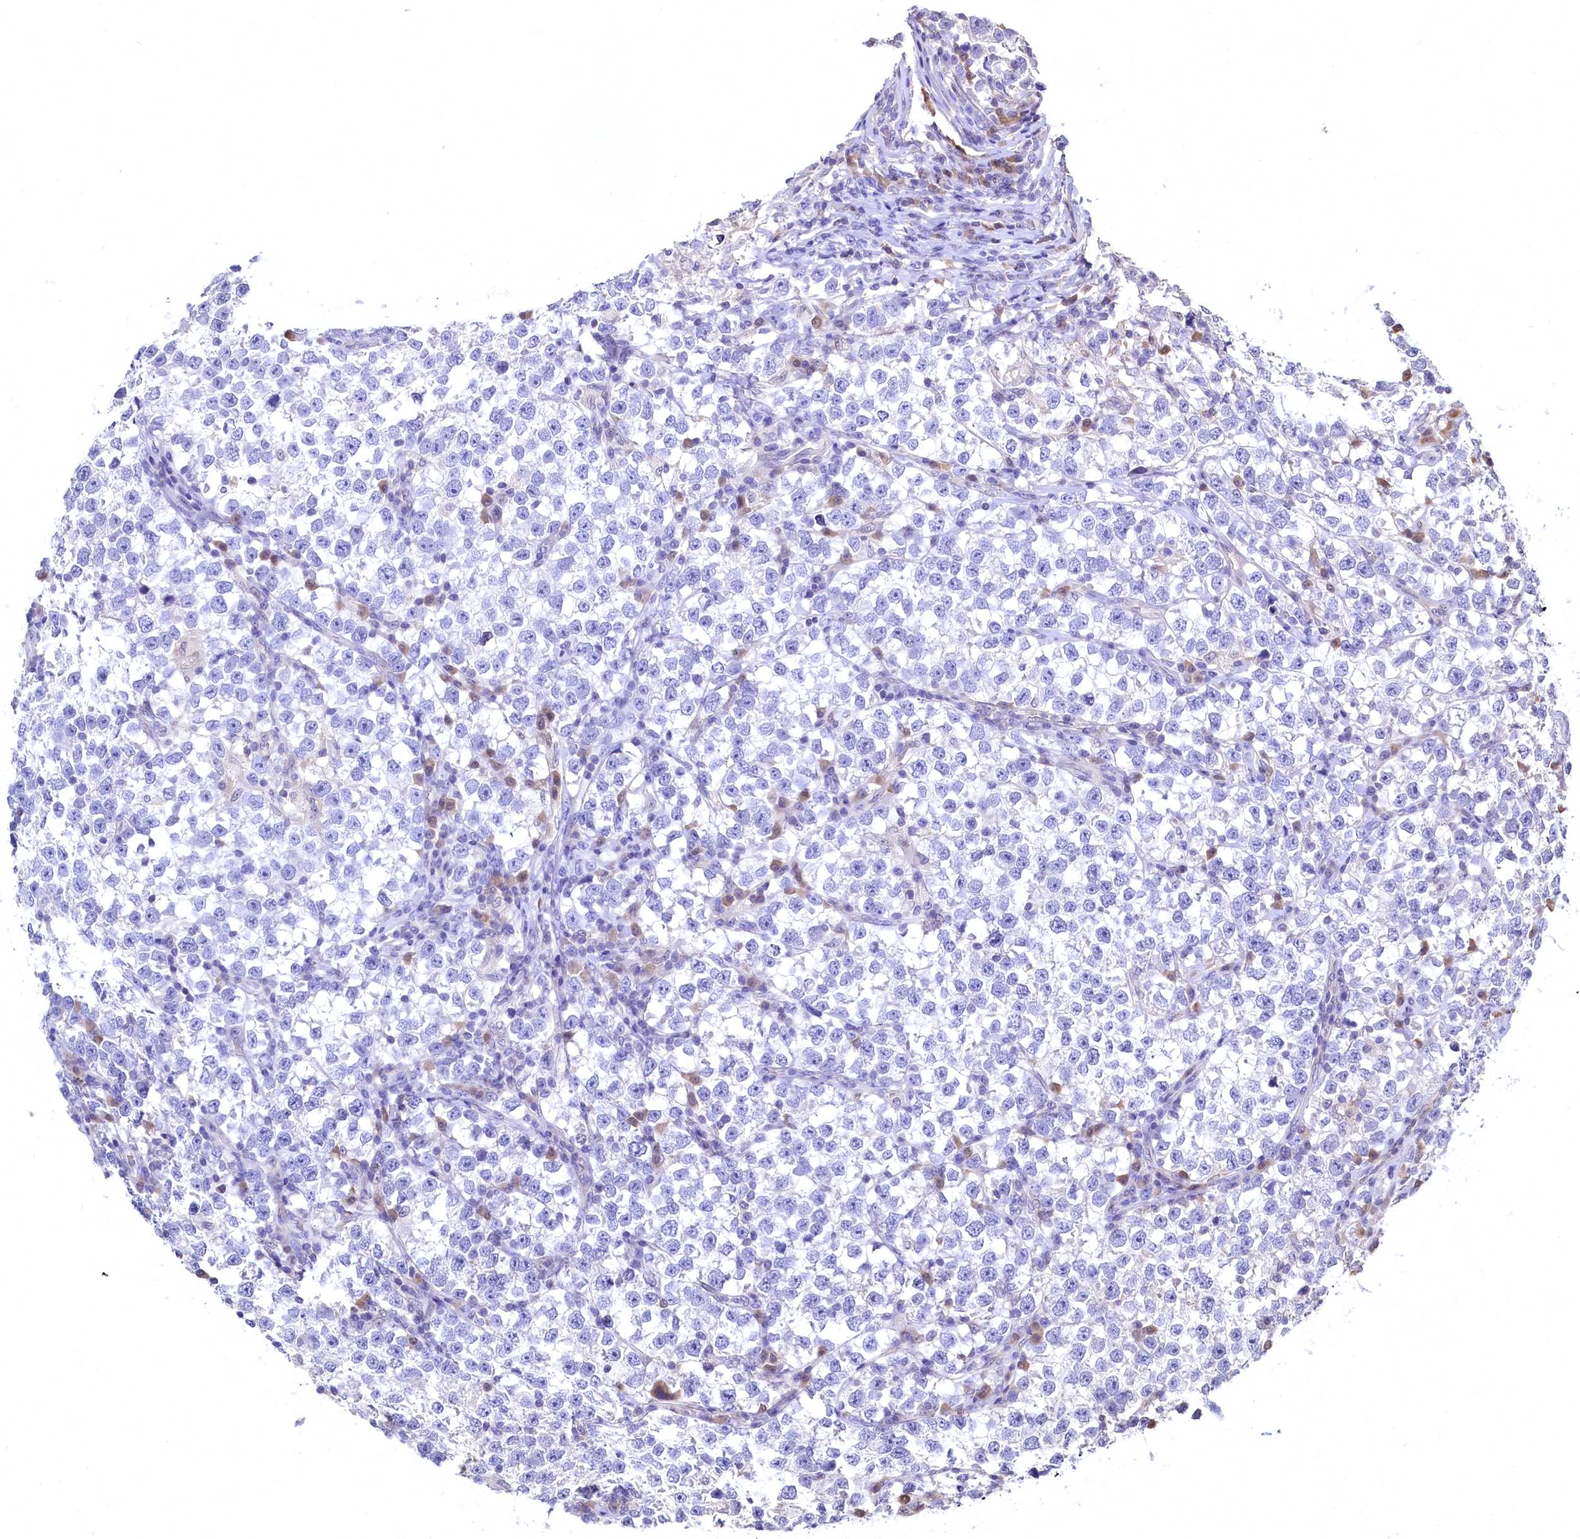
{"staining": {"intensity": "negative", "quantity": "none", "location": "none"}, "tissue": "testis cancer", "cell_type": "Tumor cells", "image_type": "cancer", "snomed": [{"axis": "morphology", "description": "Normal tissue, NOS"}, {"axis": "morphology", "description": "Seminoma, NOS"}, {"axis": "topography", "description": "Testis"}], "caption": "This is an immunohistochemistry (IHC) image of human seminoma (testis). There is no expression in tumor cells.", "gene": "C11orf54", "patient": {"sex": "male", "age": 43}}